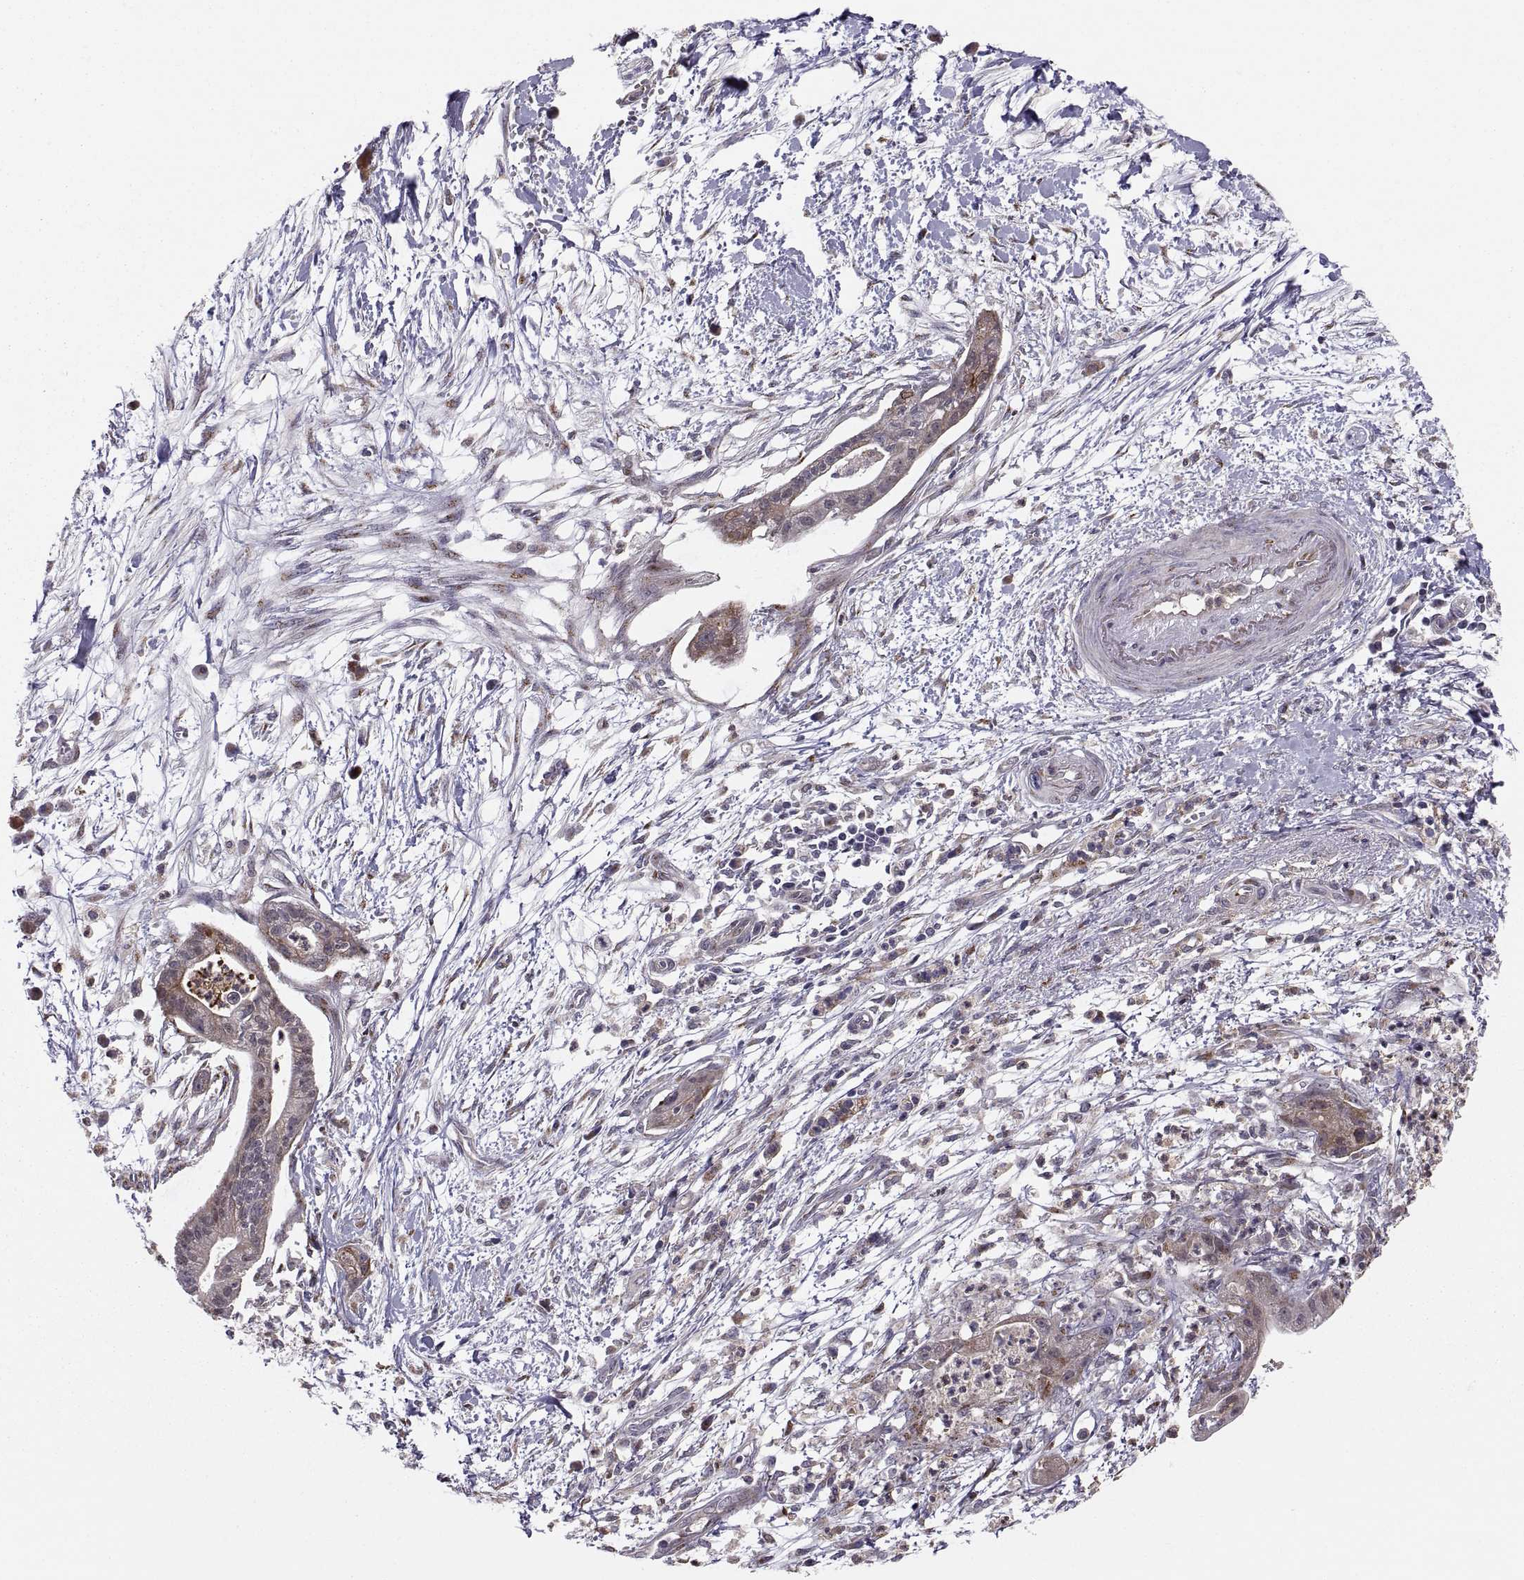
{"staining": {"intensity": "moderate", "quantity": "25%-75%", "location": "cytoplasmic/membranous"}, "tissue": "pancreatic cancer", "cell_type": "Tumor cells", "image_type": "cancer", "snomed": [{"axis": "morphology", "description": "Normal tissue, NOS"}, {"axis": "morphology", "description": "Adenocarcinoma, NOS"}, {"axis": "topography", "description": "Lymph node"}, {"axis": "topography", "description": "Pancreas"}], "caption": "An immunohistochemistry (IHC) histopathology image of tumor tissue is shown. Protein staining in brown highlights moderate cytoplasmic/membranous positivity in adenocarcinoma (pancreatic) within tumor cells. (Brightfield microscopy of DAB IHC at high magnification).", "gene": "TESC", "patient": {"sex": "female", "age": 58}}